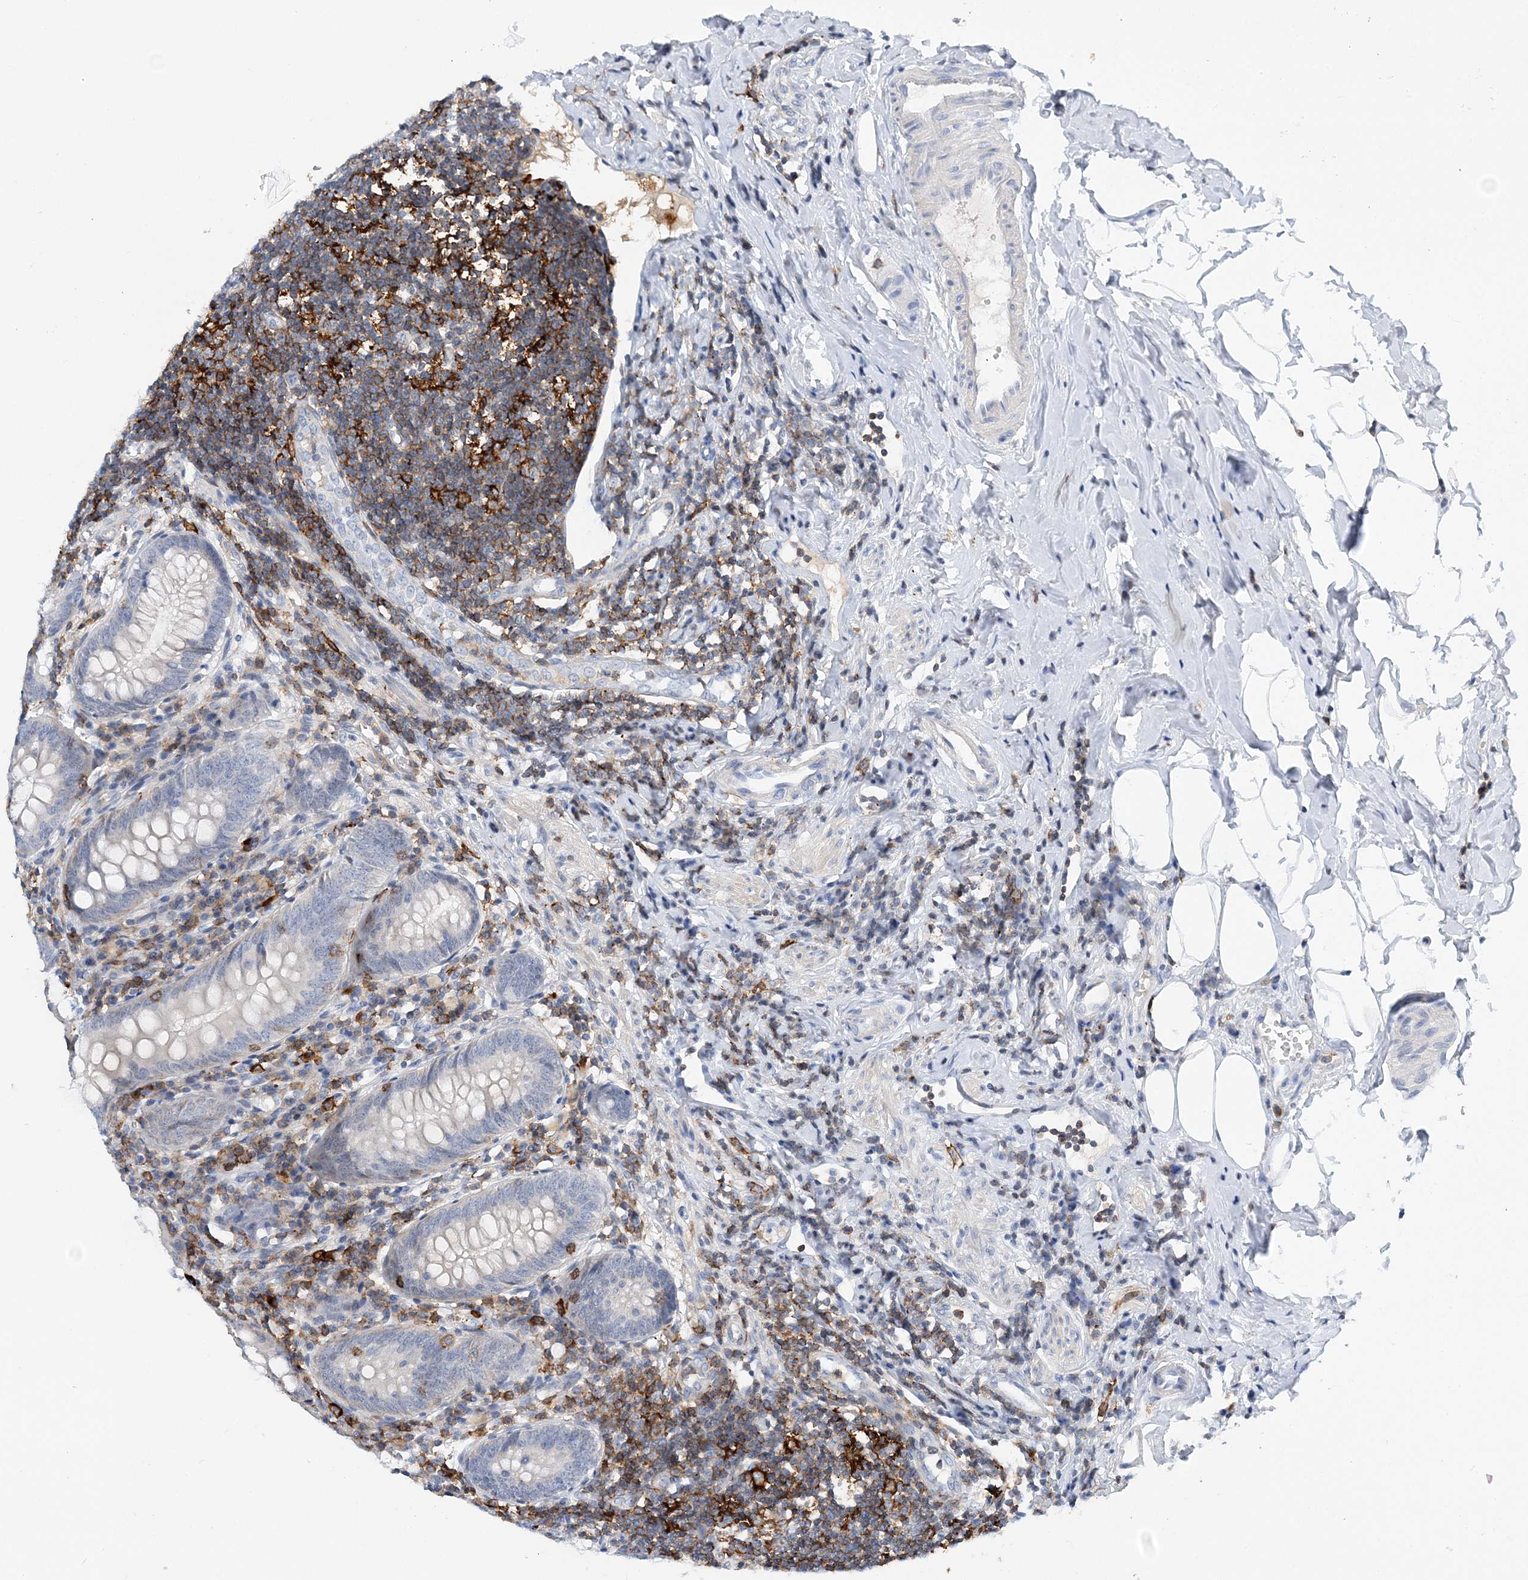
{"staining": {"intensity": "weak", "quantity": "<25%", "location": "nuclear"}, "tissue": "appendix", "cell_type": "Glandular cells", "image_type": "normal", "snomed": [{"axis": "morphology", "description": "Normal tissue, NOS"}, {"axis": "topography", "description": "Appendix"}], "caption": "Glandular cells show no significant protein expression in normal appendix.", "gene": "PRMT9", "patient": {"sex": "female", "age": 54}}